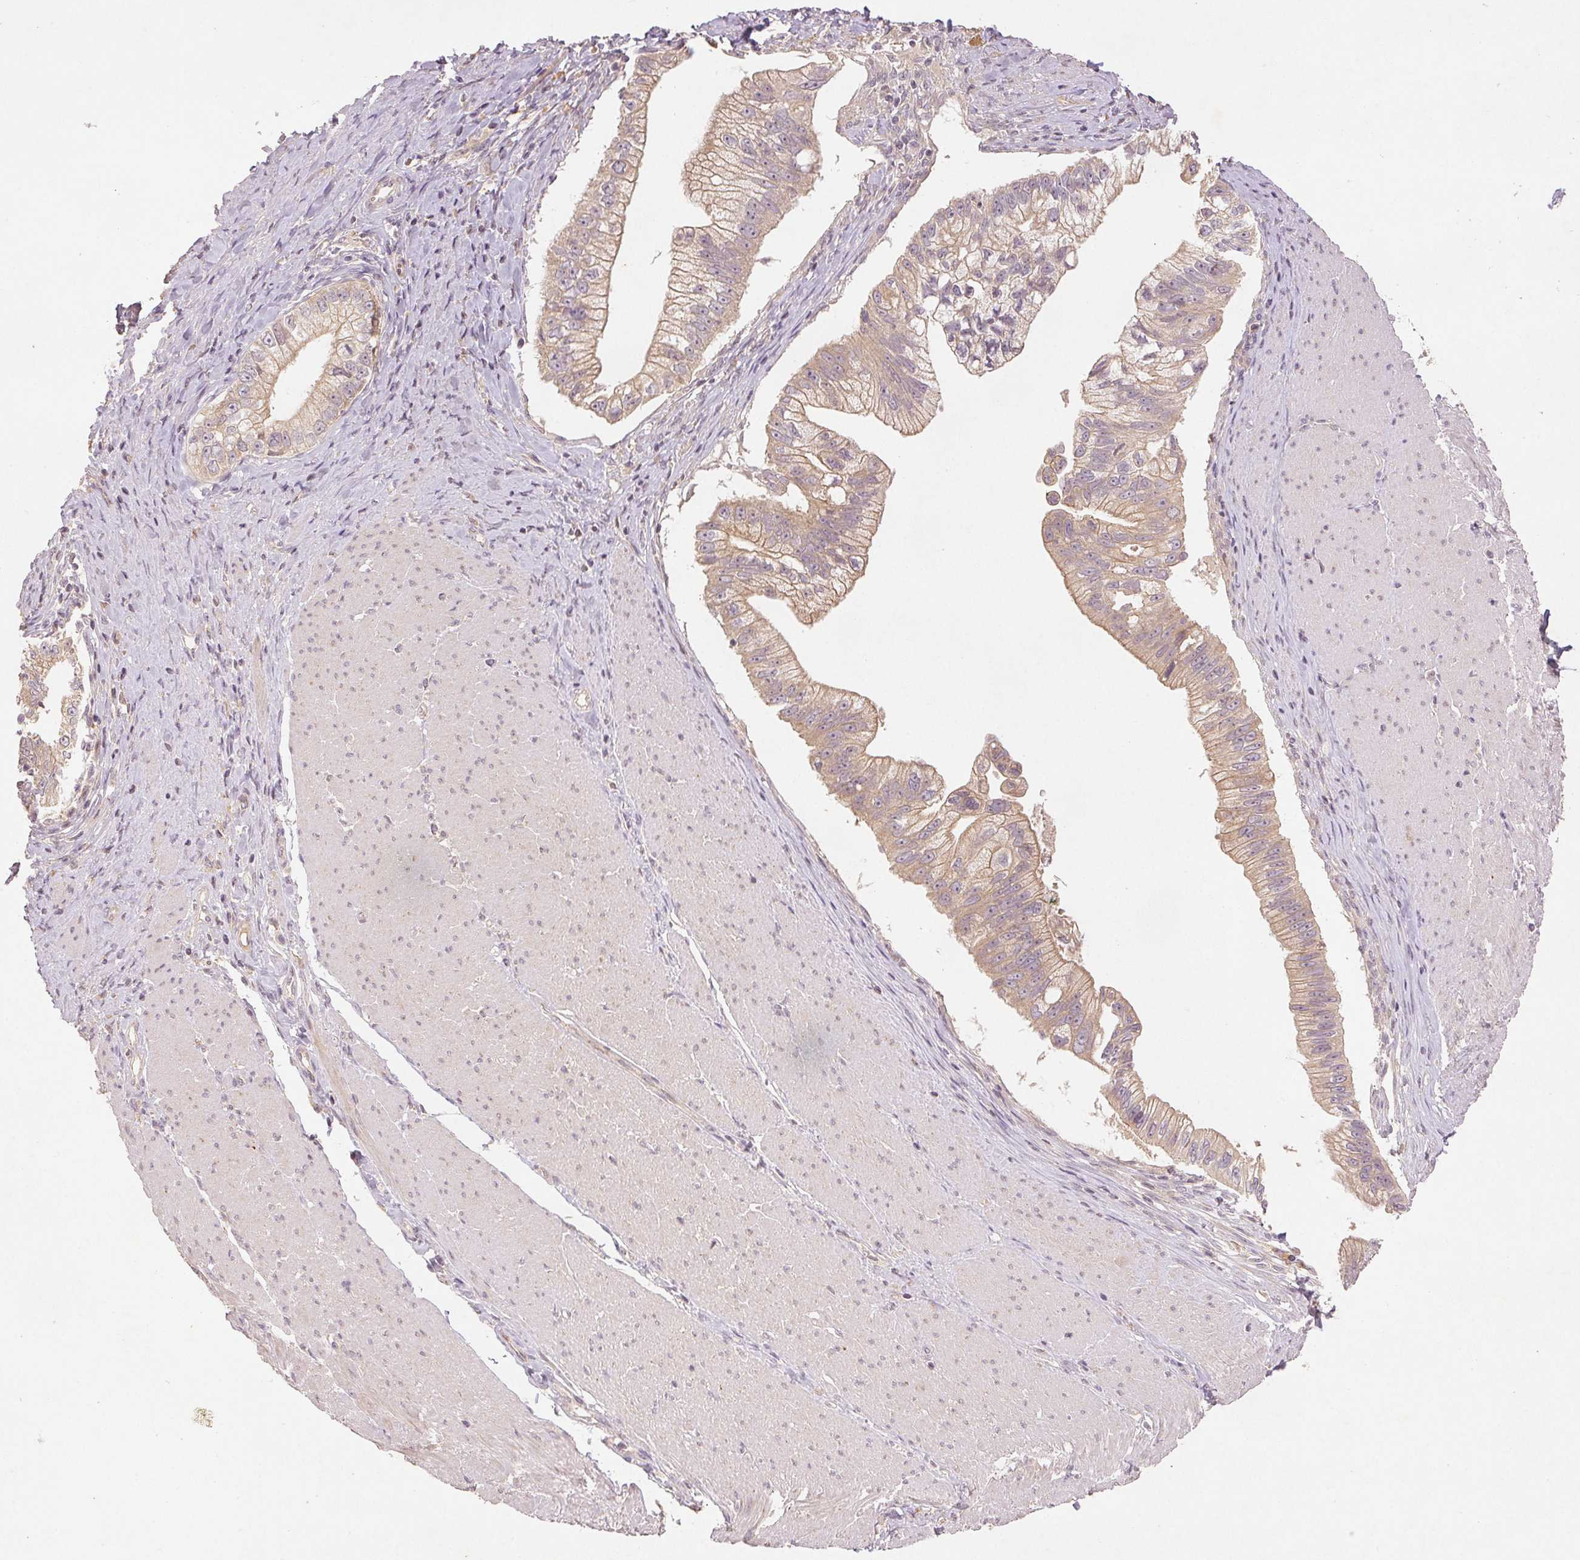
{"staining": {"intensity": "weak", "quantity": ">75%", "location": "cytoplasmic/membranous"}, "tissue": "pancreatic cancer", "cell_type": "Tumor cells", "image_type": "cancer", "snomed": [{"axis": "morphology", "description": "Adenocarcinoma, NOS"}, {"axis": "topography", "description": "Pancreas"}], "caption": "Immunohistochemical staining of pancreatic cancer demonstrates low levels of weak cytoplasmic/membranous expression in approximately >75% of tumor cells.", "gene": "YIF1B", "patient": {"sex": "male", "age": 70}}